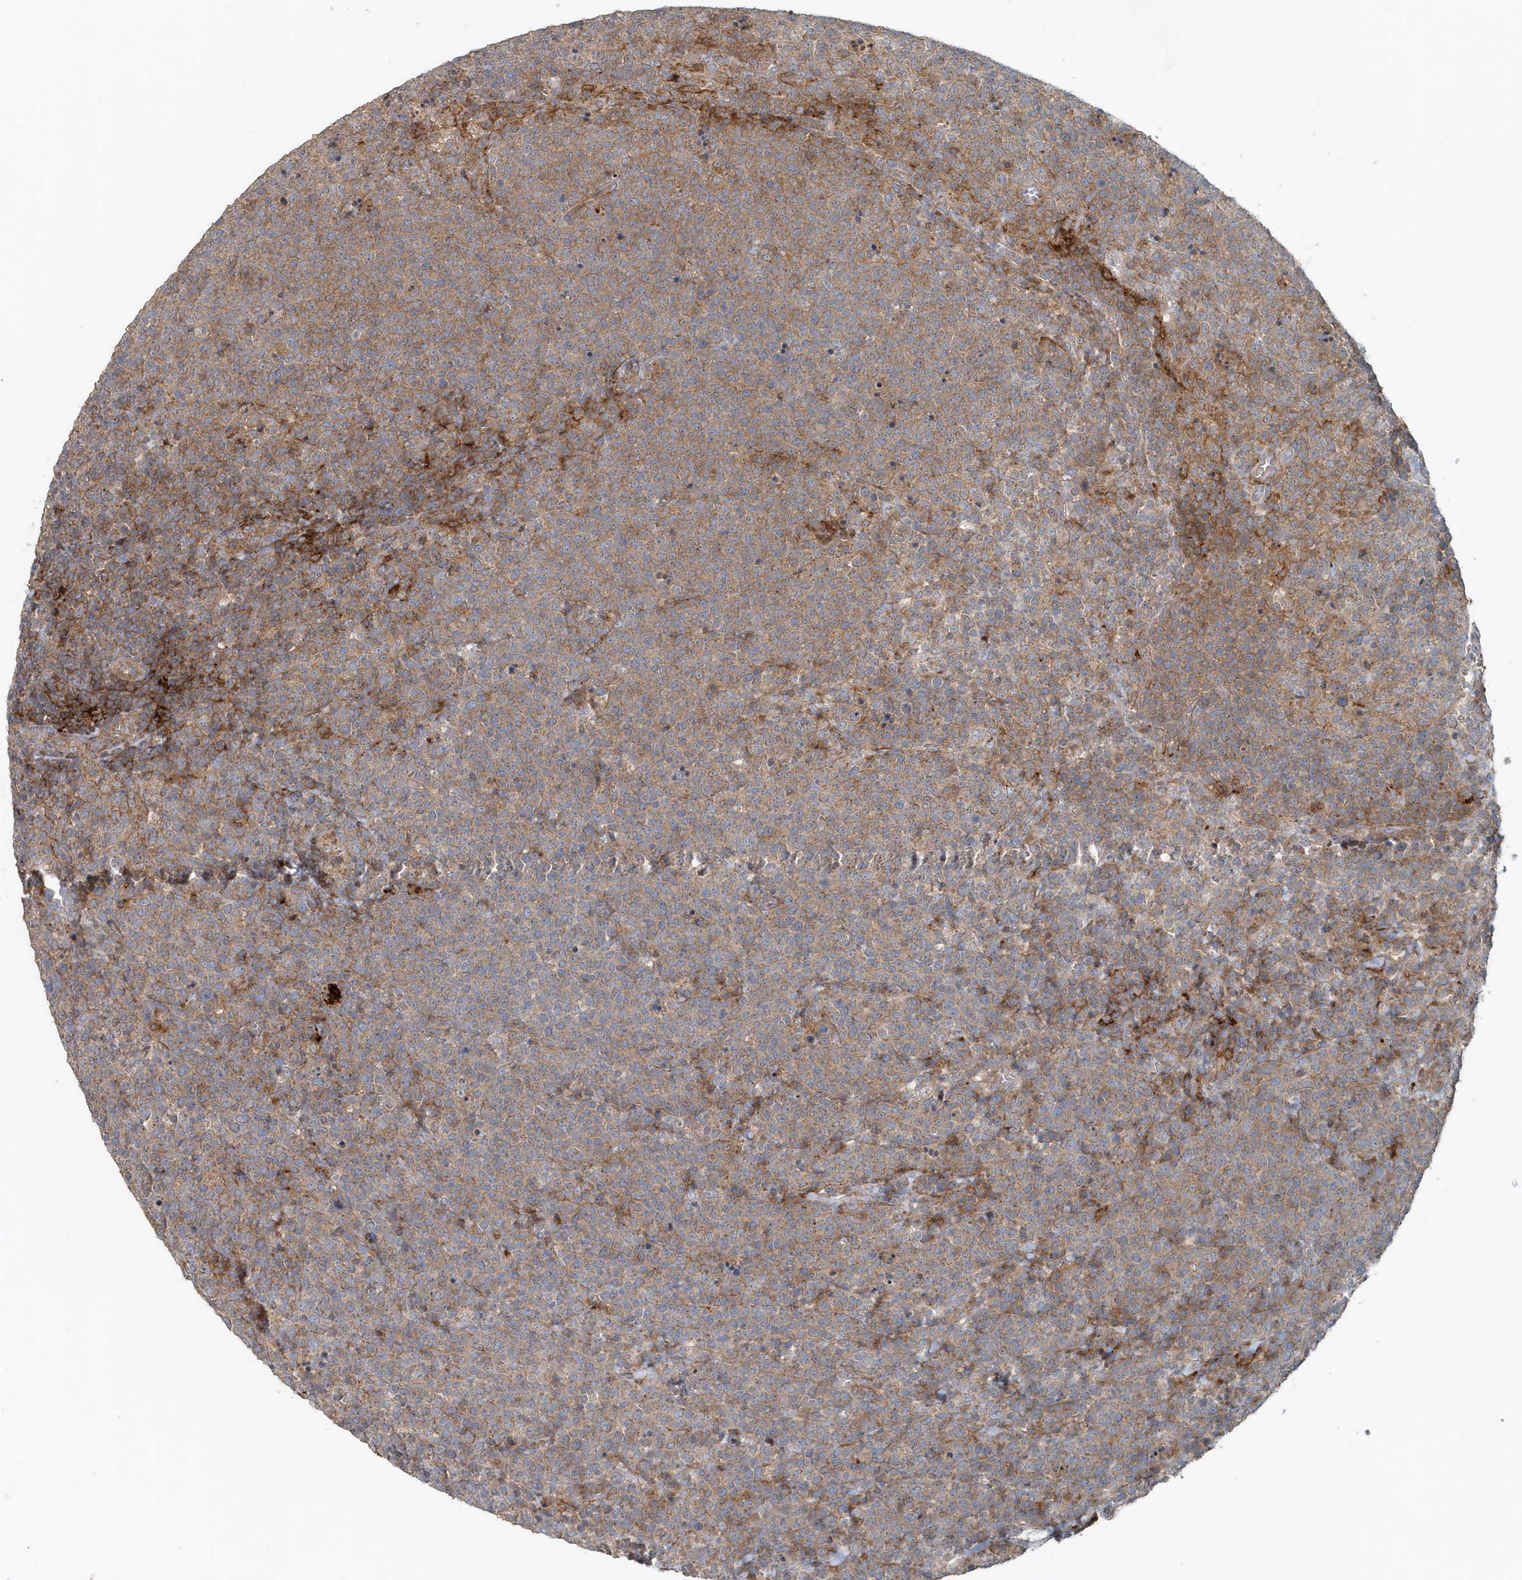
{"staining": {"intensity": "moderate", "quantity": ">75%", "location": "cytoplasmic/membranous"}, "tissue": "lymphoma", "cell_type": "Tumor cells", "image_type": "cancer", "snomed": [{"axis": "morphology", "description": "Malignant lymphoma, non-Hodgkin's type, High grade"}, {"axis": "topography", "description": "Lymph node"}], "caption": "This is an image of immunohistochemistry staining of lymphoma, which shows moderate expression in the cytoplasmic/membranous of tumor cells.", "gene": "MMUT", "patient": {"sex": "male", "age": 61}}